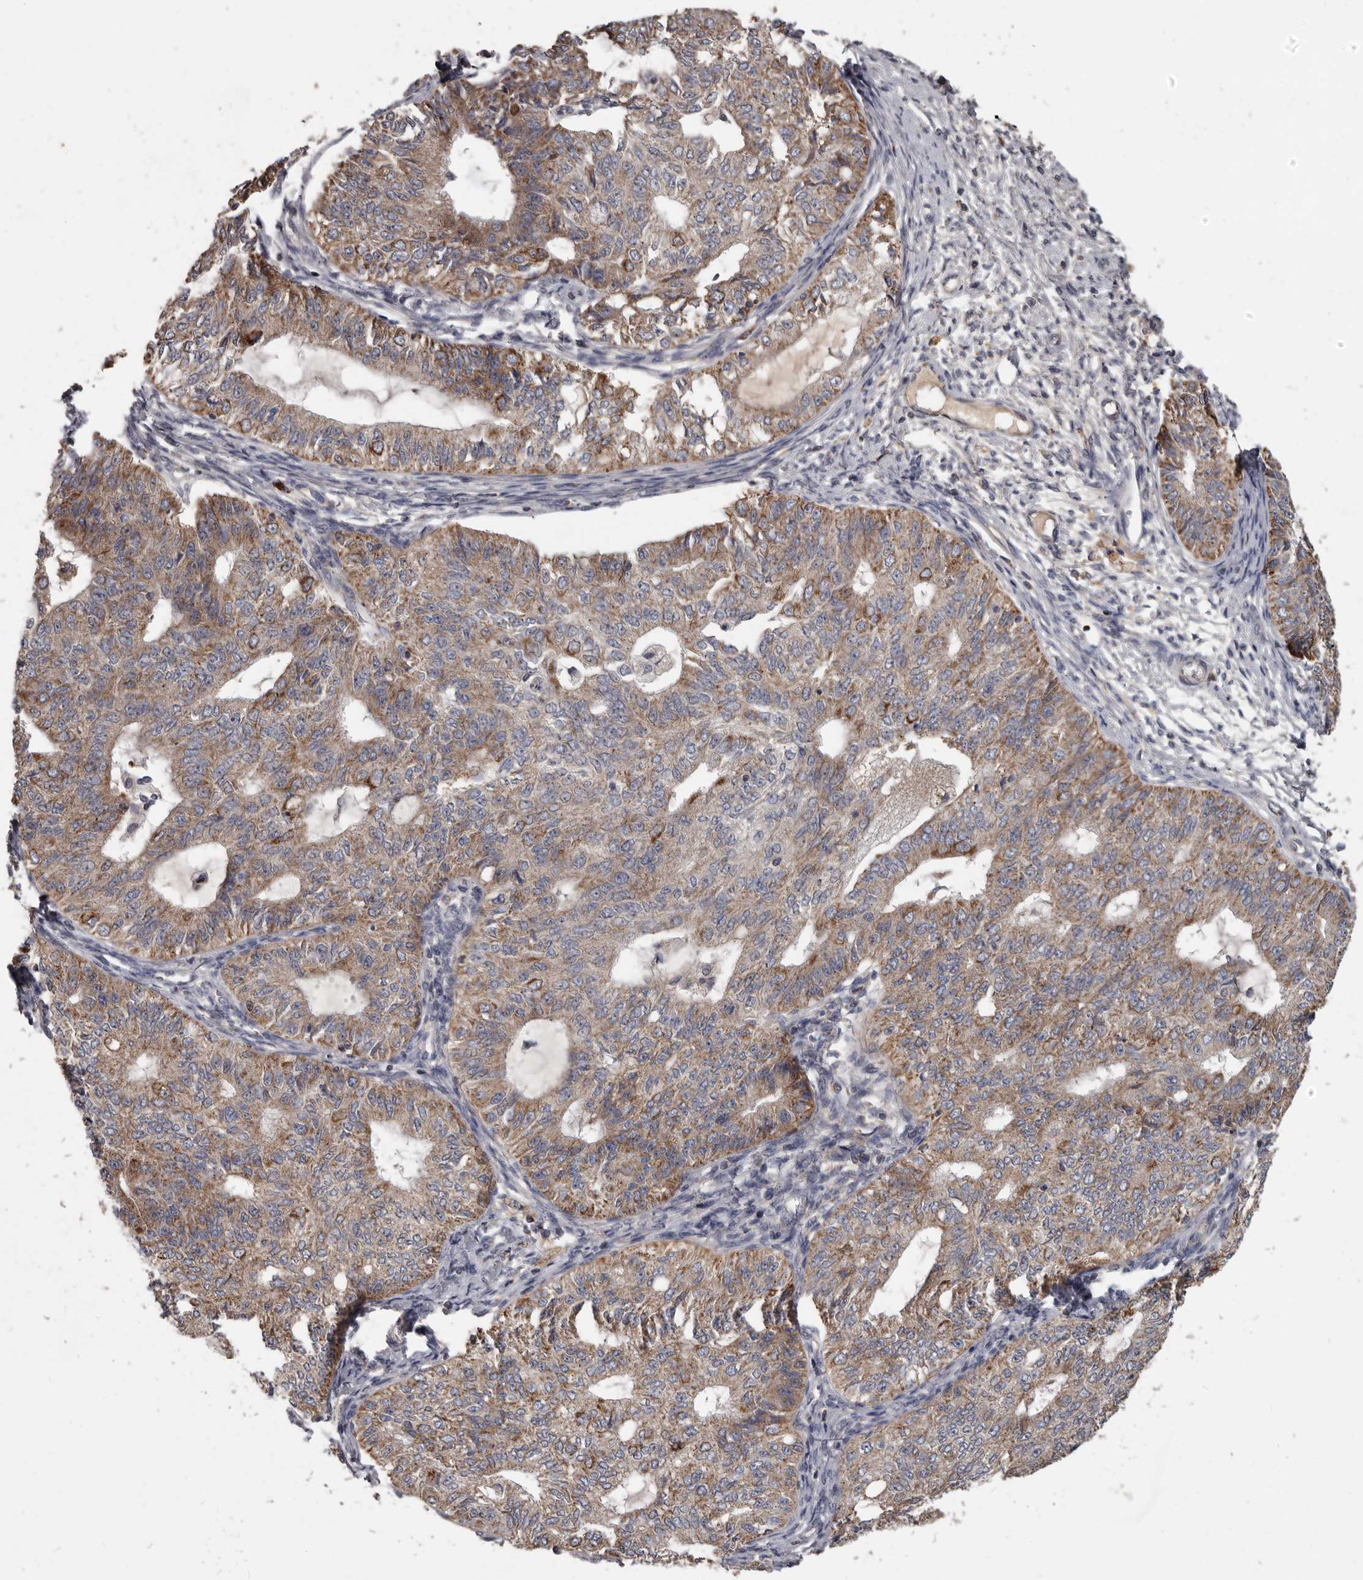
{"staining": {"intensity": "moderate", "quantity": ">75%", "location": "cytoplasmic/membranous"}, "tissue": "endometrial cancer", "cell_type": "Tumor cells", "image_type": "cancer", "snomed": [{"axis": "morphology", "description": "Adenocarcinoma, NOS"}, {"axis": "topography", "description": "Endometrium"}], "caption": "Tumor cells demonstrate medium levels of moderate cytoplasmic/membranous expression in approximately >75% of cells in endometrial cancer.", "gene": "ALDH5A1", "patient": {"sex": "female", "age": 32}}